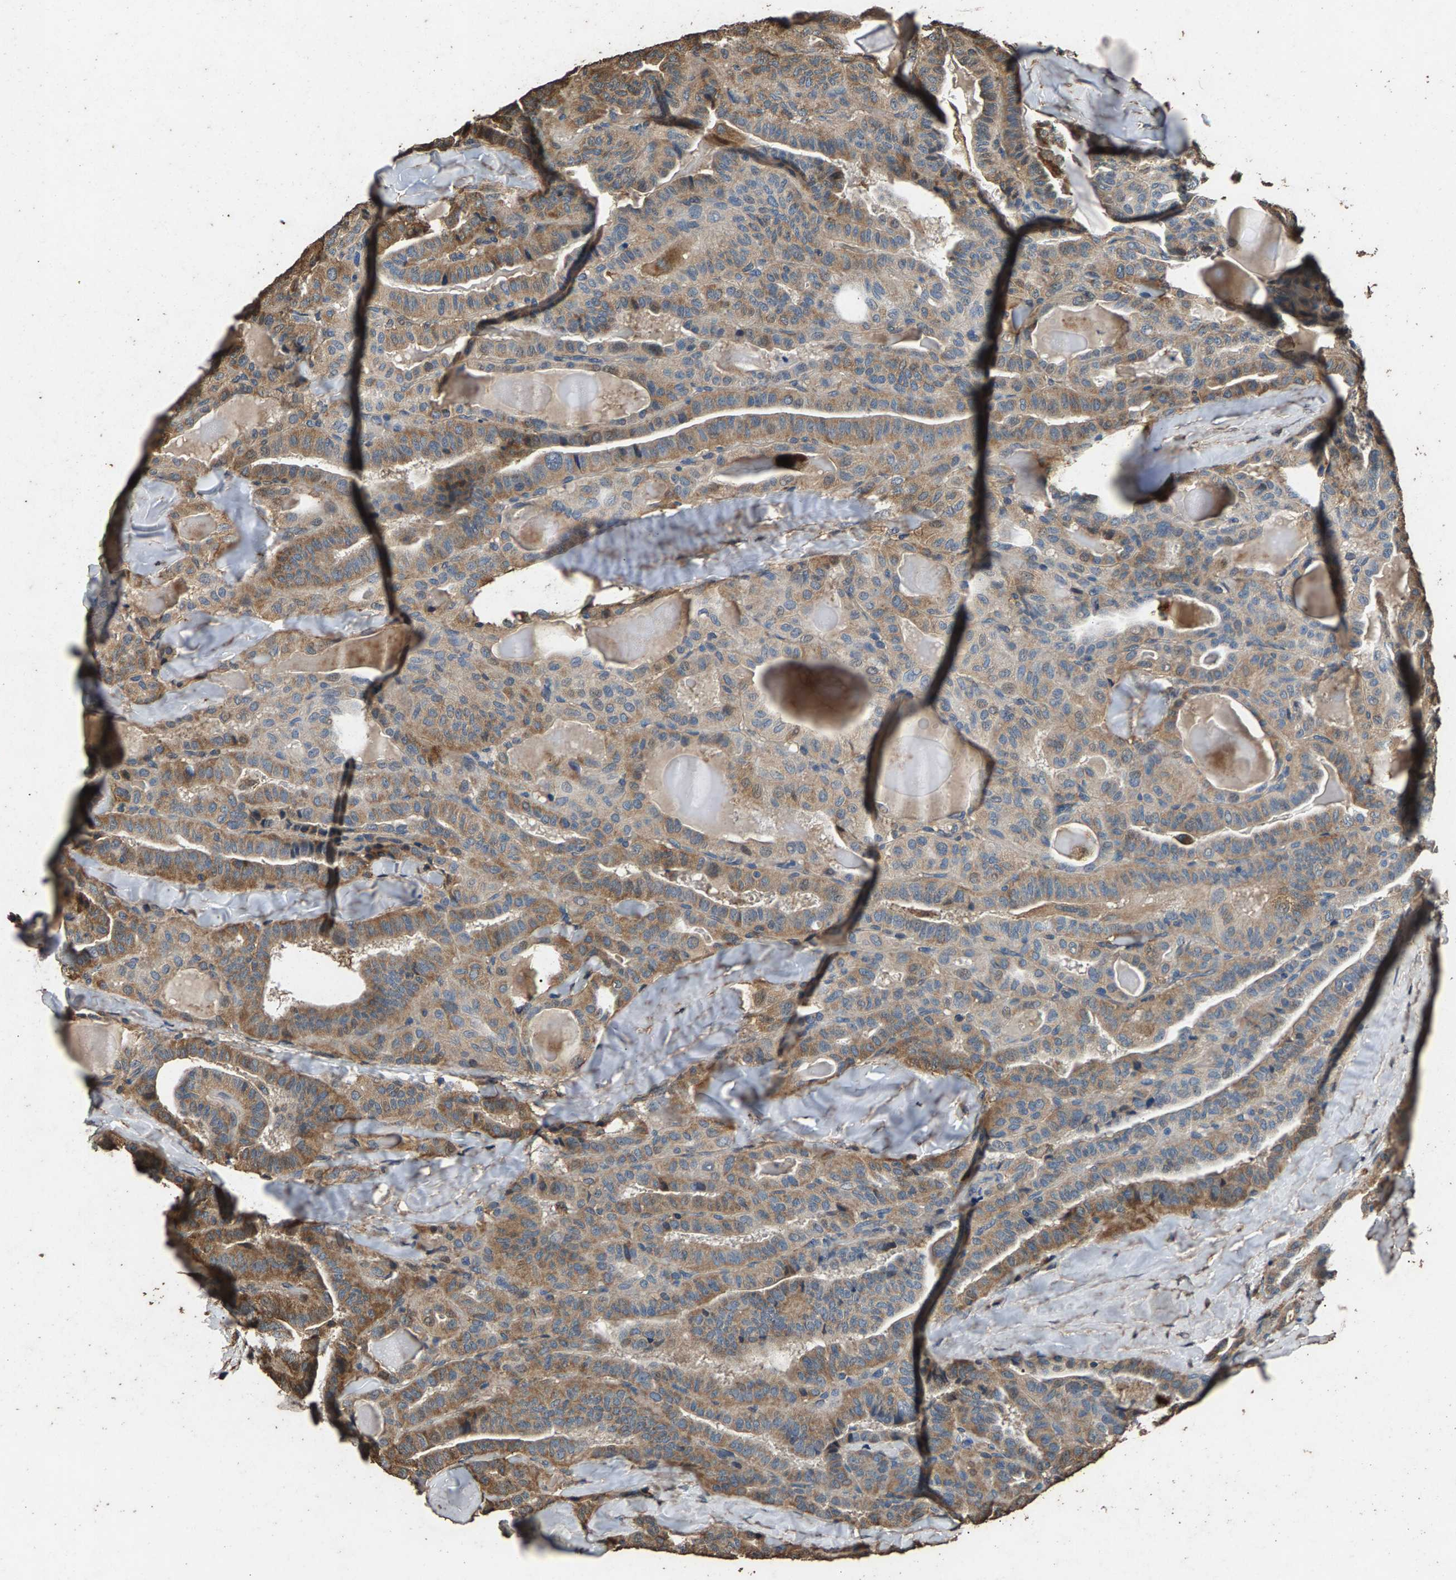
{"staining": {"intensity": "moderate", "quantity": ">75%", "location": "cytoplasmic/membranous"}, "tissue": "thyroid cancer", "cell_type": "Tumor cells", "image_type": "cancer", "snomed": [{"axis": "morphology", "description": "Papillary adenocarcinoma, NOS"}, {"axis": "topography", "description": "Thyroid gland"}], "caption": "The micrograph reveals immunohistochemical staining of papillary adenocarcinoma (thyroid). There is moderate cytoplasmic/membranous expression is present in approximately >75% of tumor cells.", "gene": "MRPL27", "patient": {"sex": "male", "age": 77}}